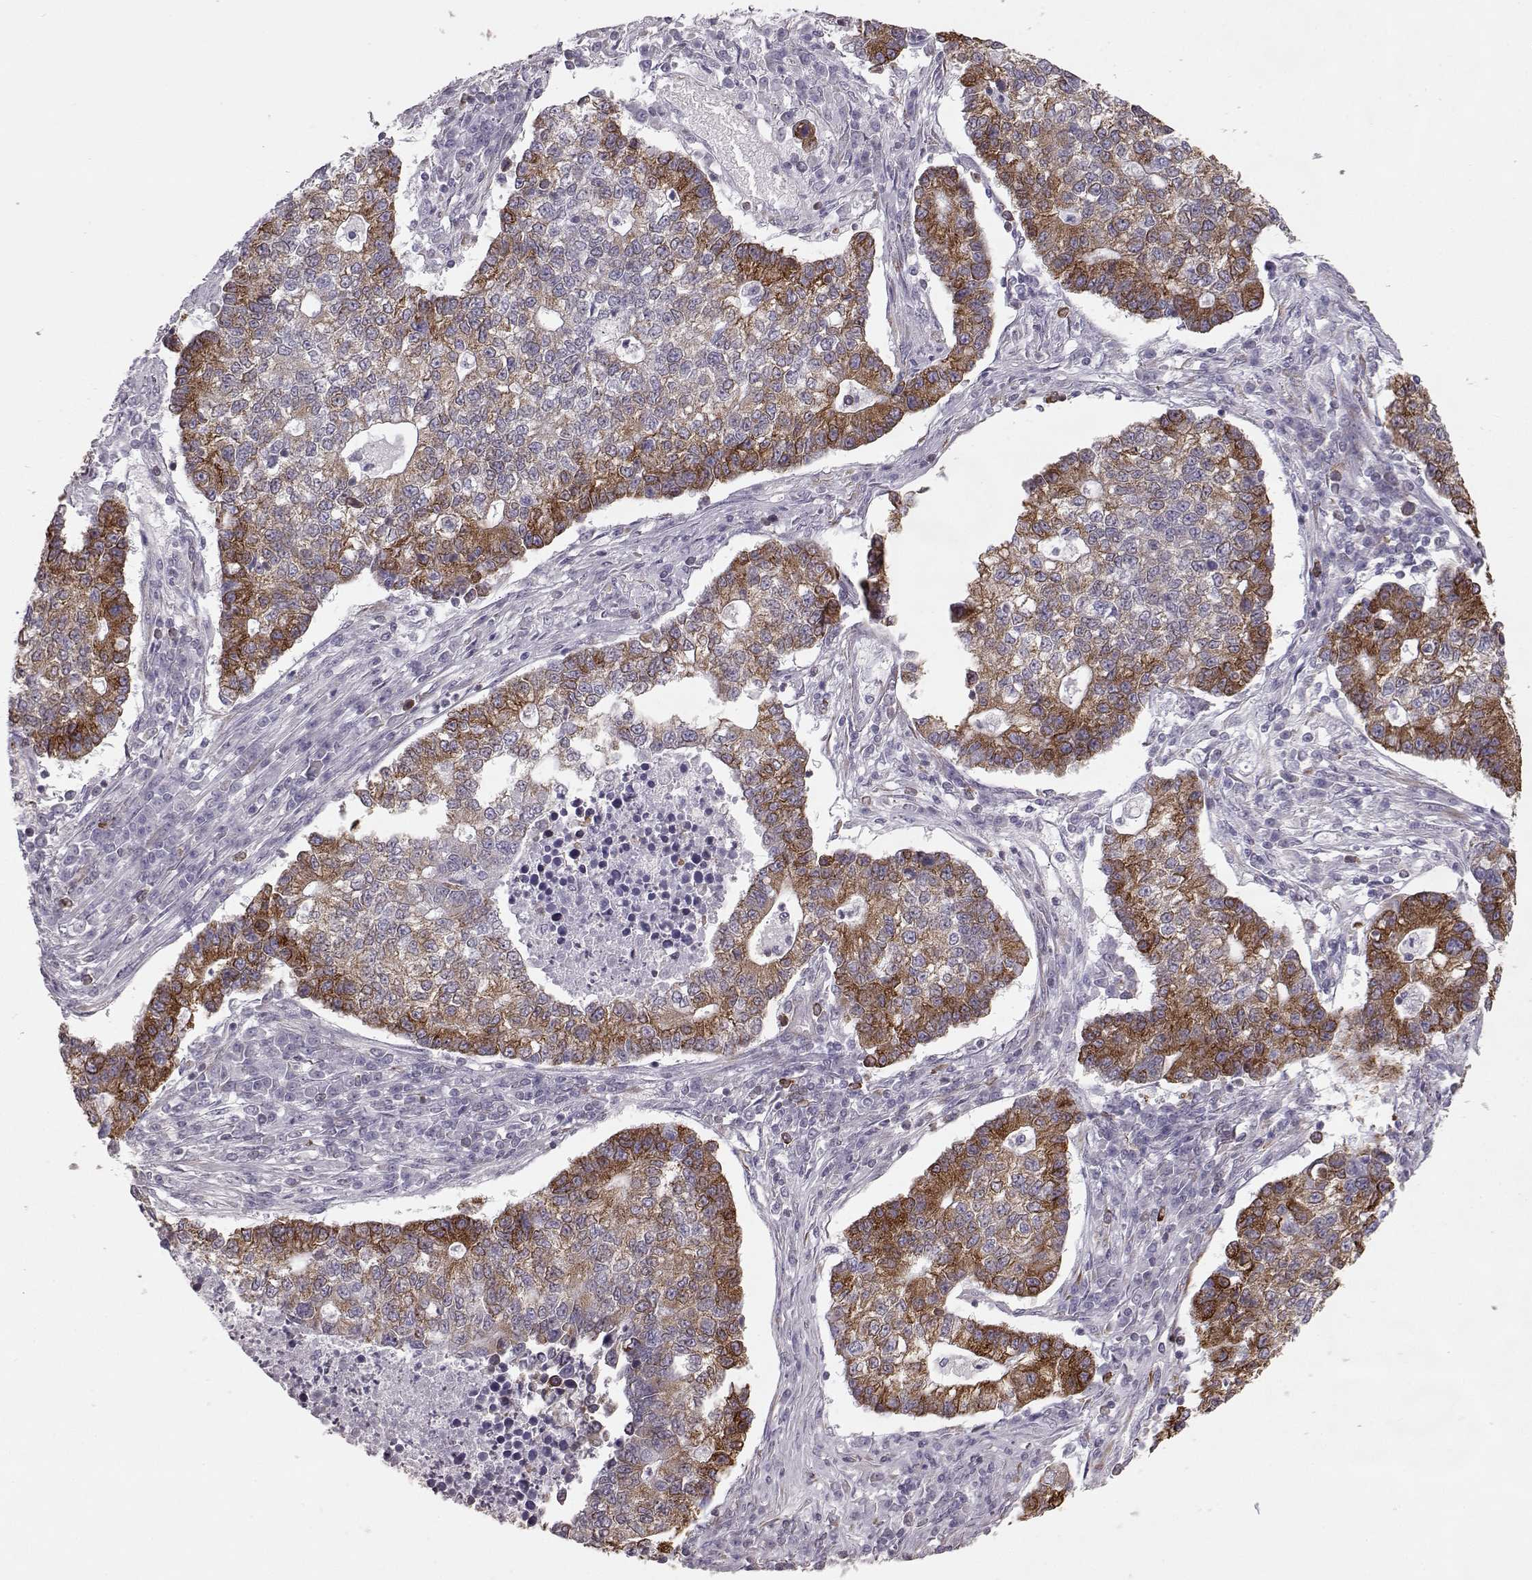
{"staining": {"intensity": "strong", "quantity": "25%-75%", "location": "cytoplasmic/membranous"}, "tissue": "lung cancer", "cell_type": "Tumor cells", "image_type": "cancer", "snomed": [{"axis": "morphology", "description": "Adenocarcinoma, NOS"}, {"axis": "topography", "description": "Lung"}], "caption": "This image displays adenocarcinoma (lung) stained with immunohistochemistry to label a protein in brown. The cytoplasmic/membranous of tumor cells show strong positivity for the protein. Nuclei are counter-stained blue.", "gene": "ELOVL5", "patient": {"sex": "male", "age": 57}}